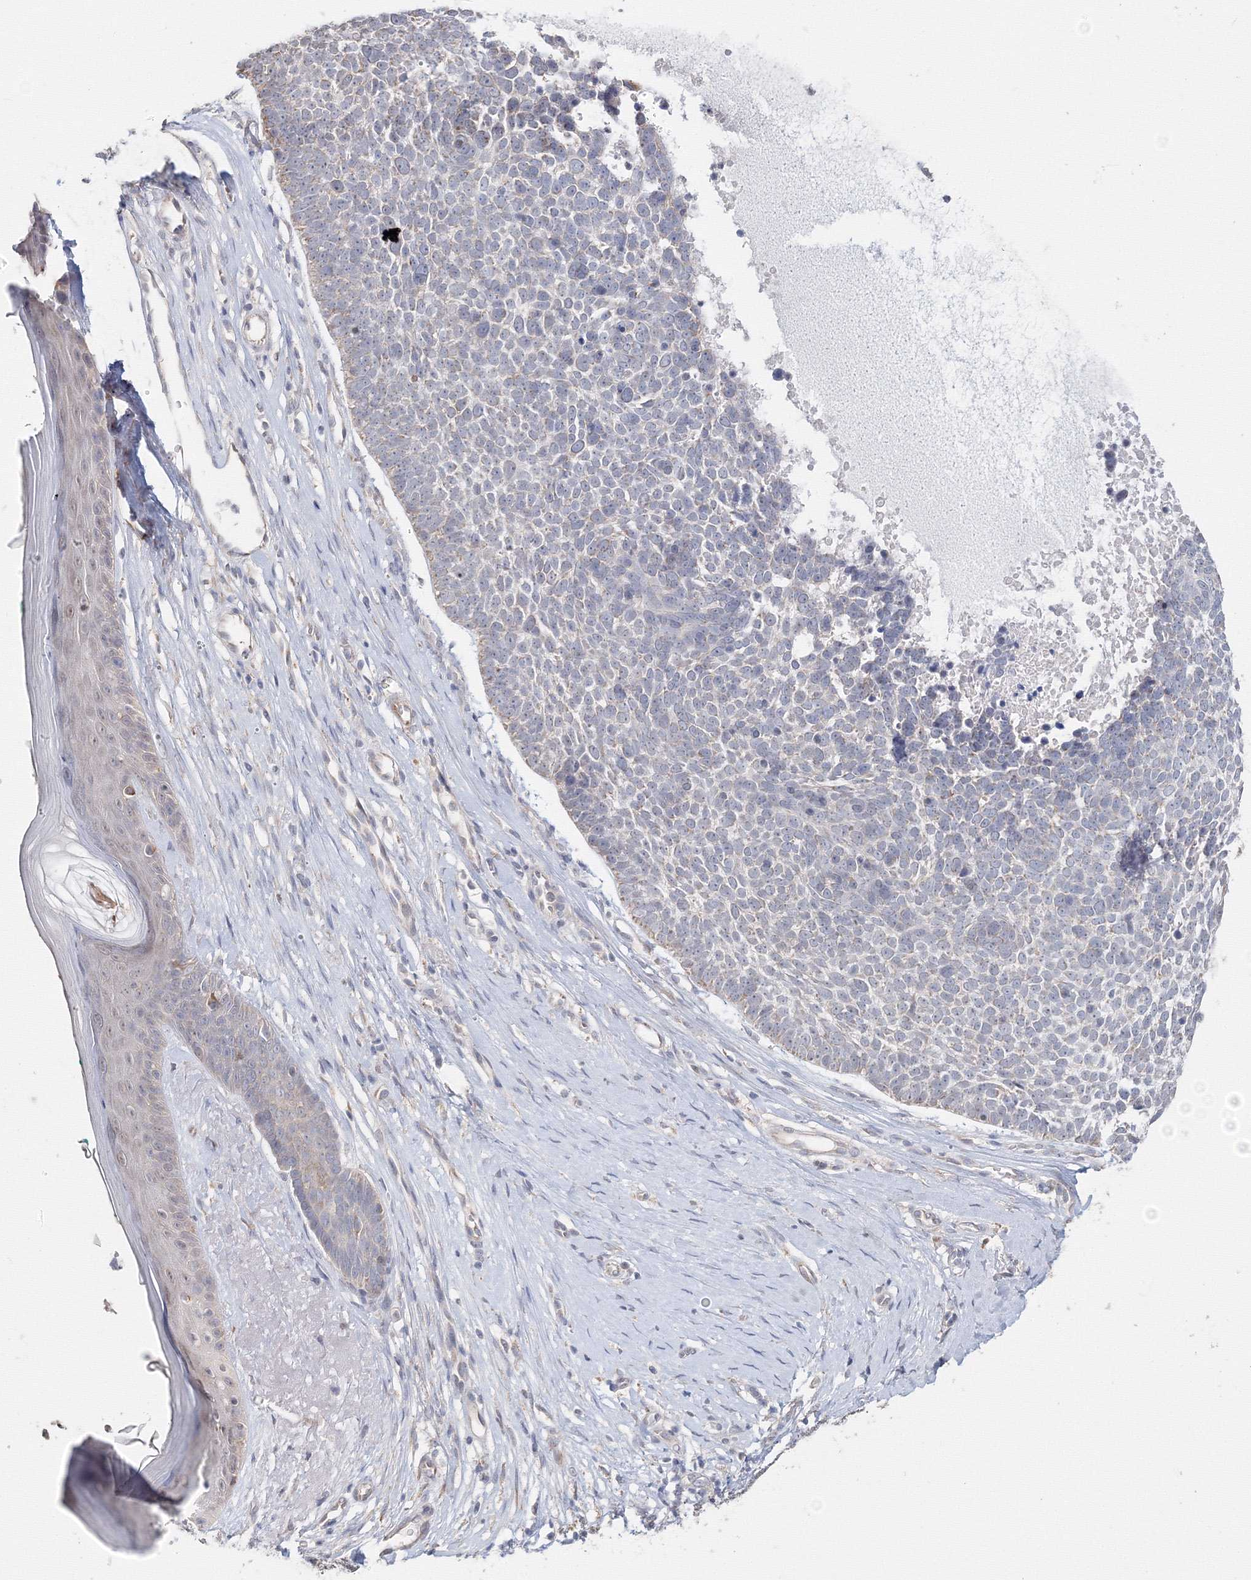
{"staining": {"intensity": "weak", "quantity": "<25%", "location": "cytoplasmic/membranous"}, "tissue": "skin cancer", "cell_type": "Tumor cells", "image_type": "cancer", "snomed": [{"axis": "morphology", "description": "Basal cell carcinoma"}, {"axis": "topography", "description": "Skin"}], "caption": "Immunohistochemistry histopathology image of neoplastic tissue: skin cancer stained with DAB (3,3'-diaminobenzidine) displays no significant protein expression in tumor cells.", "gene": "DHRS12", "patient": {"sex": "female", "age": 81}}